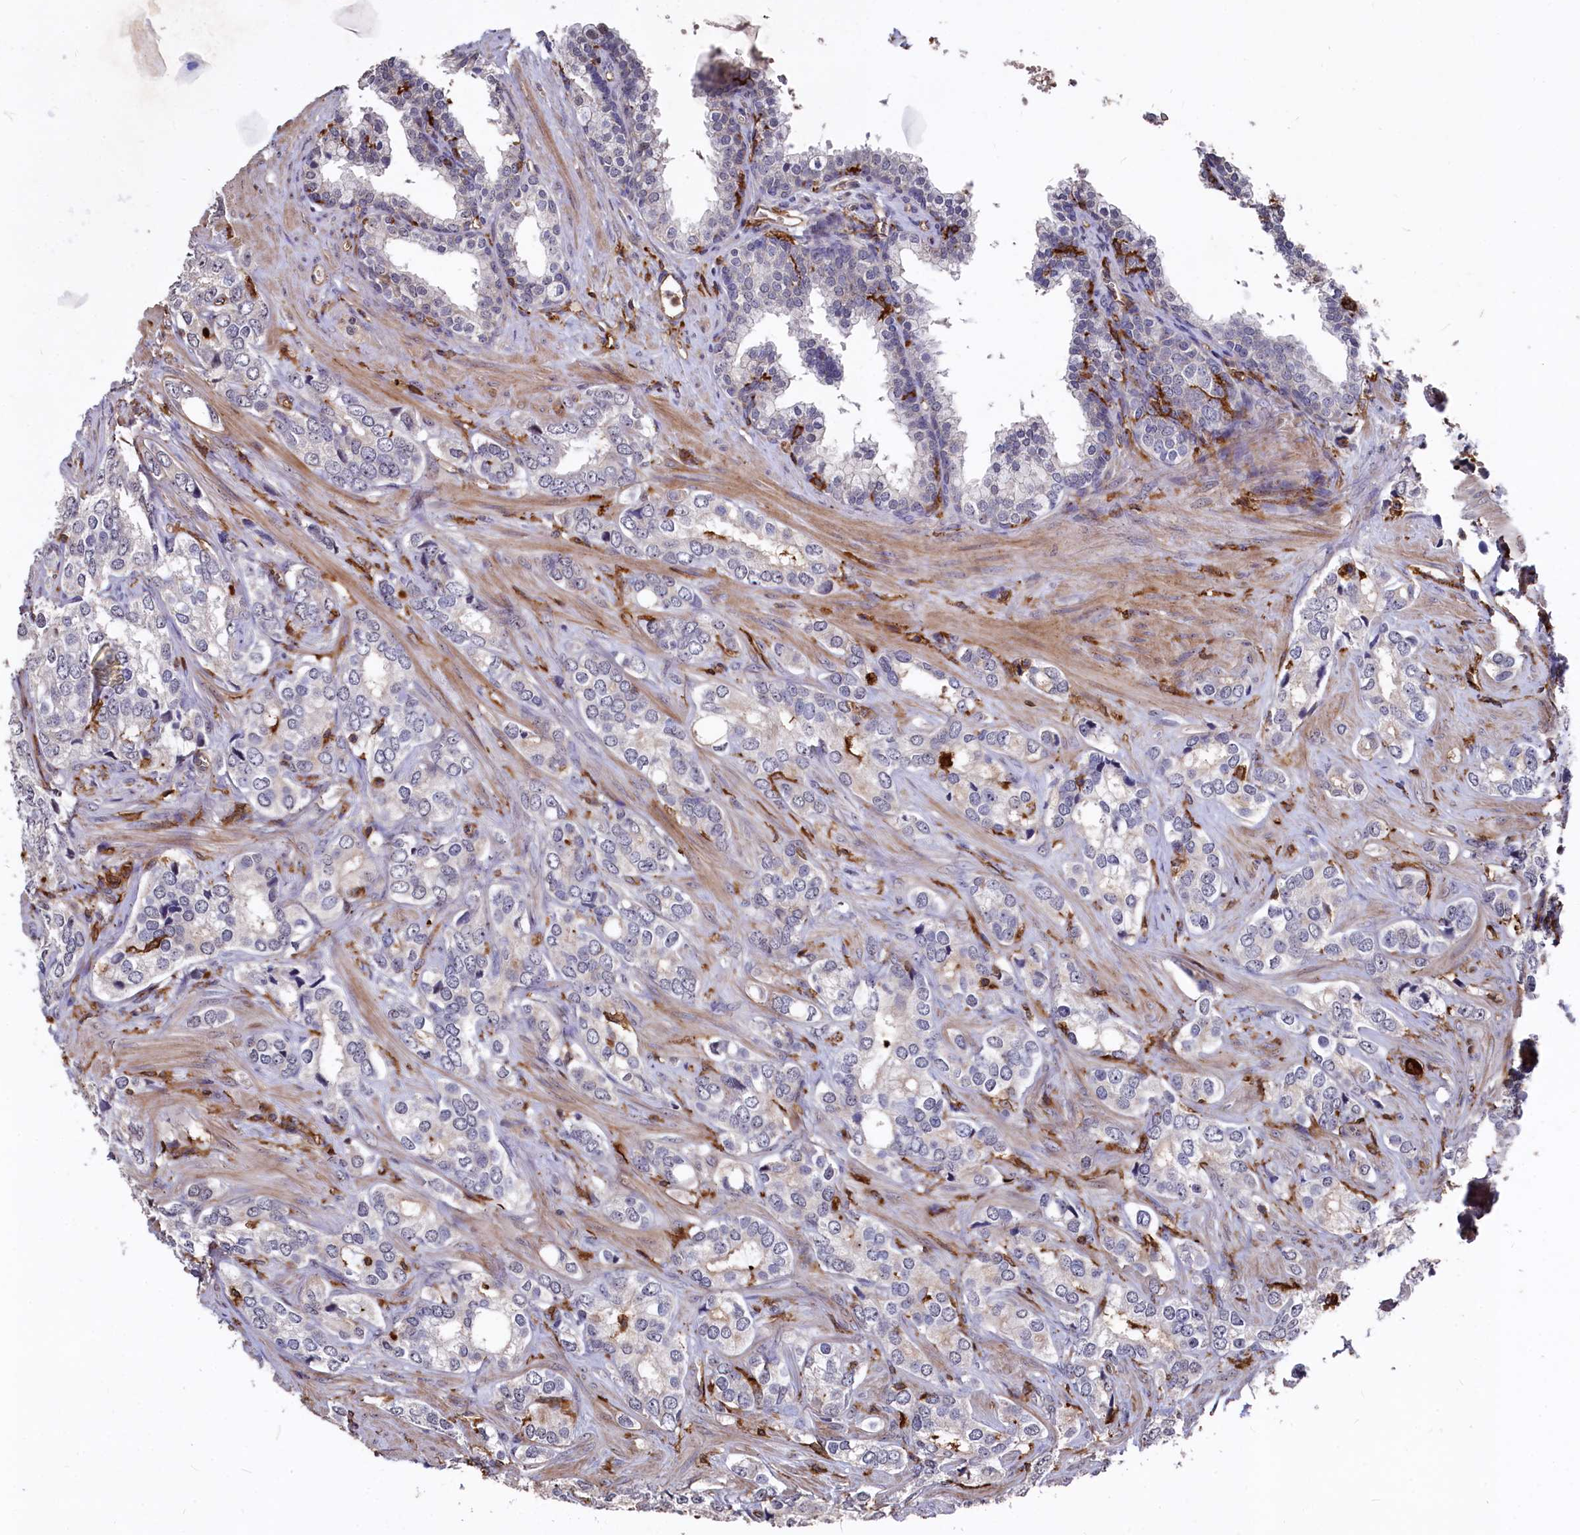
{"staining": {"intensity": "negative", "quantity": "none", "location": "none"}, "tissue": "prostate cancer", "cell_type": "Tumor cells", "image_type": "cancer", "snomed": [{"axis": "morphology", "description": "Adenocarcinoma, High grade"}, {"axis": "topography", "description": "Prostate"}], "caption": "High magnification brightfield microscopy of prostate cancer stained with DAB (3,3'-diaminobenzidine) (brown) and counterstained with hematoxylin (blue): tumor cells show no significant staining. The staining was performed using DAB to visualize the protein expression in brown, while the nuclei were stained in blue with hematoxylin (Magnification: 20x).", "gene": "PLEKHO2", "patient": {"sex": "male", "age": 66}}